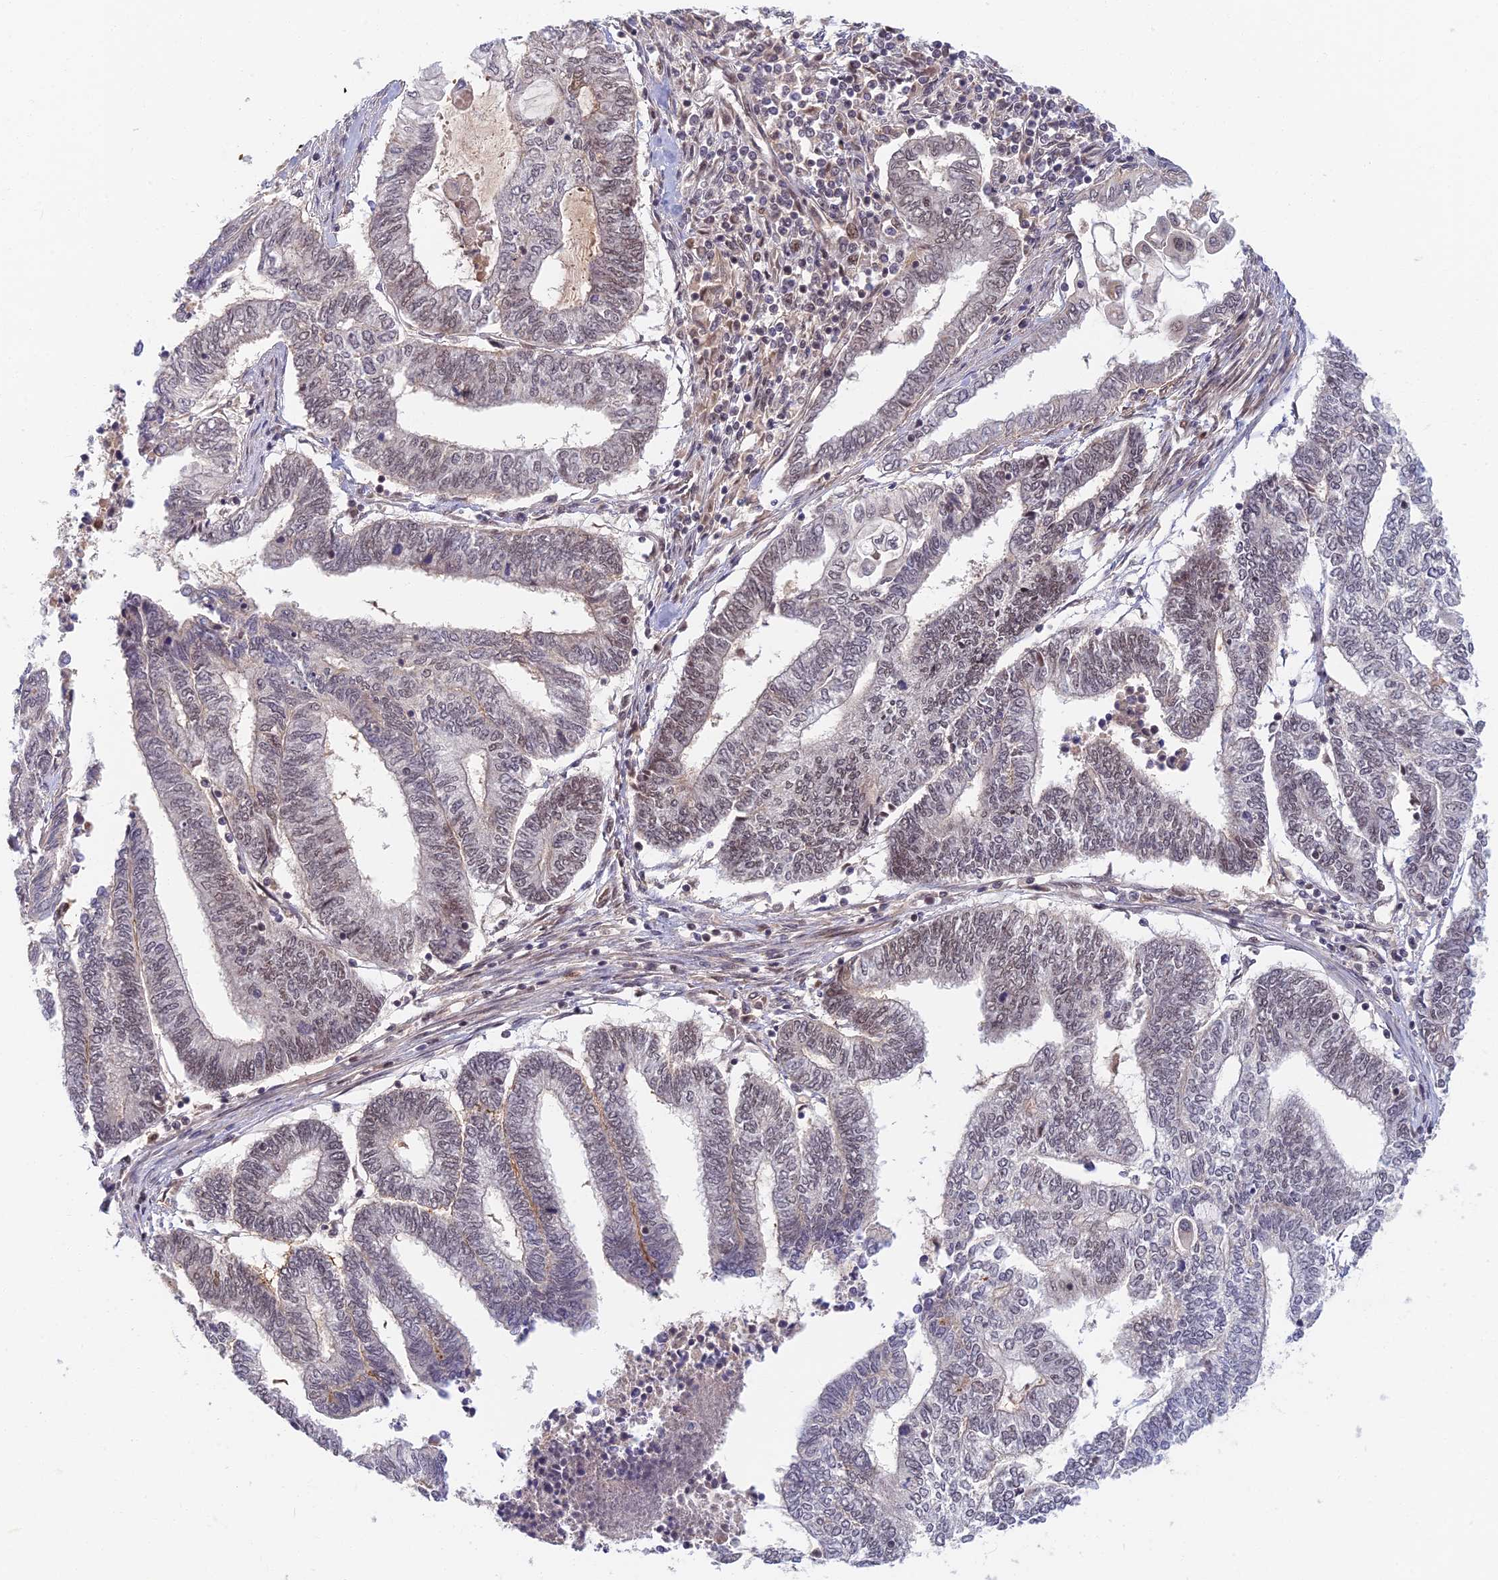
{"staining": {"intensity": "moderate", "quantity": "<25%", "location": "nuclear"}, "tissue": "endometrial cancer", "cell_type": "Tumor cells", "image_type": "cancer", "snomed": [{"axis": "morphology", "description": "Adenocarcinoma, NOS"}, {"axis": "topography", "description": "Uterus"}, {"axis": "topography", "description": "Endometrium"}], "caption": "This is a histology image of IHC staining of endometrial cancer, which shows moderate staining in the nuclear of tumor cells.", "gene": "TCEA2", "patient": {"sex": "female", "age": 70}}